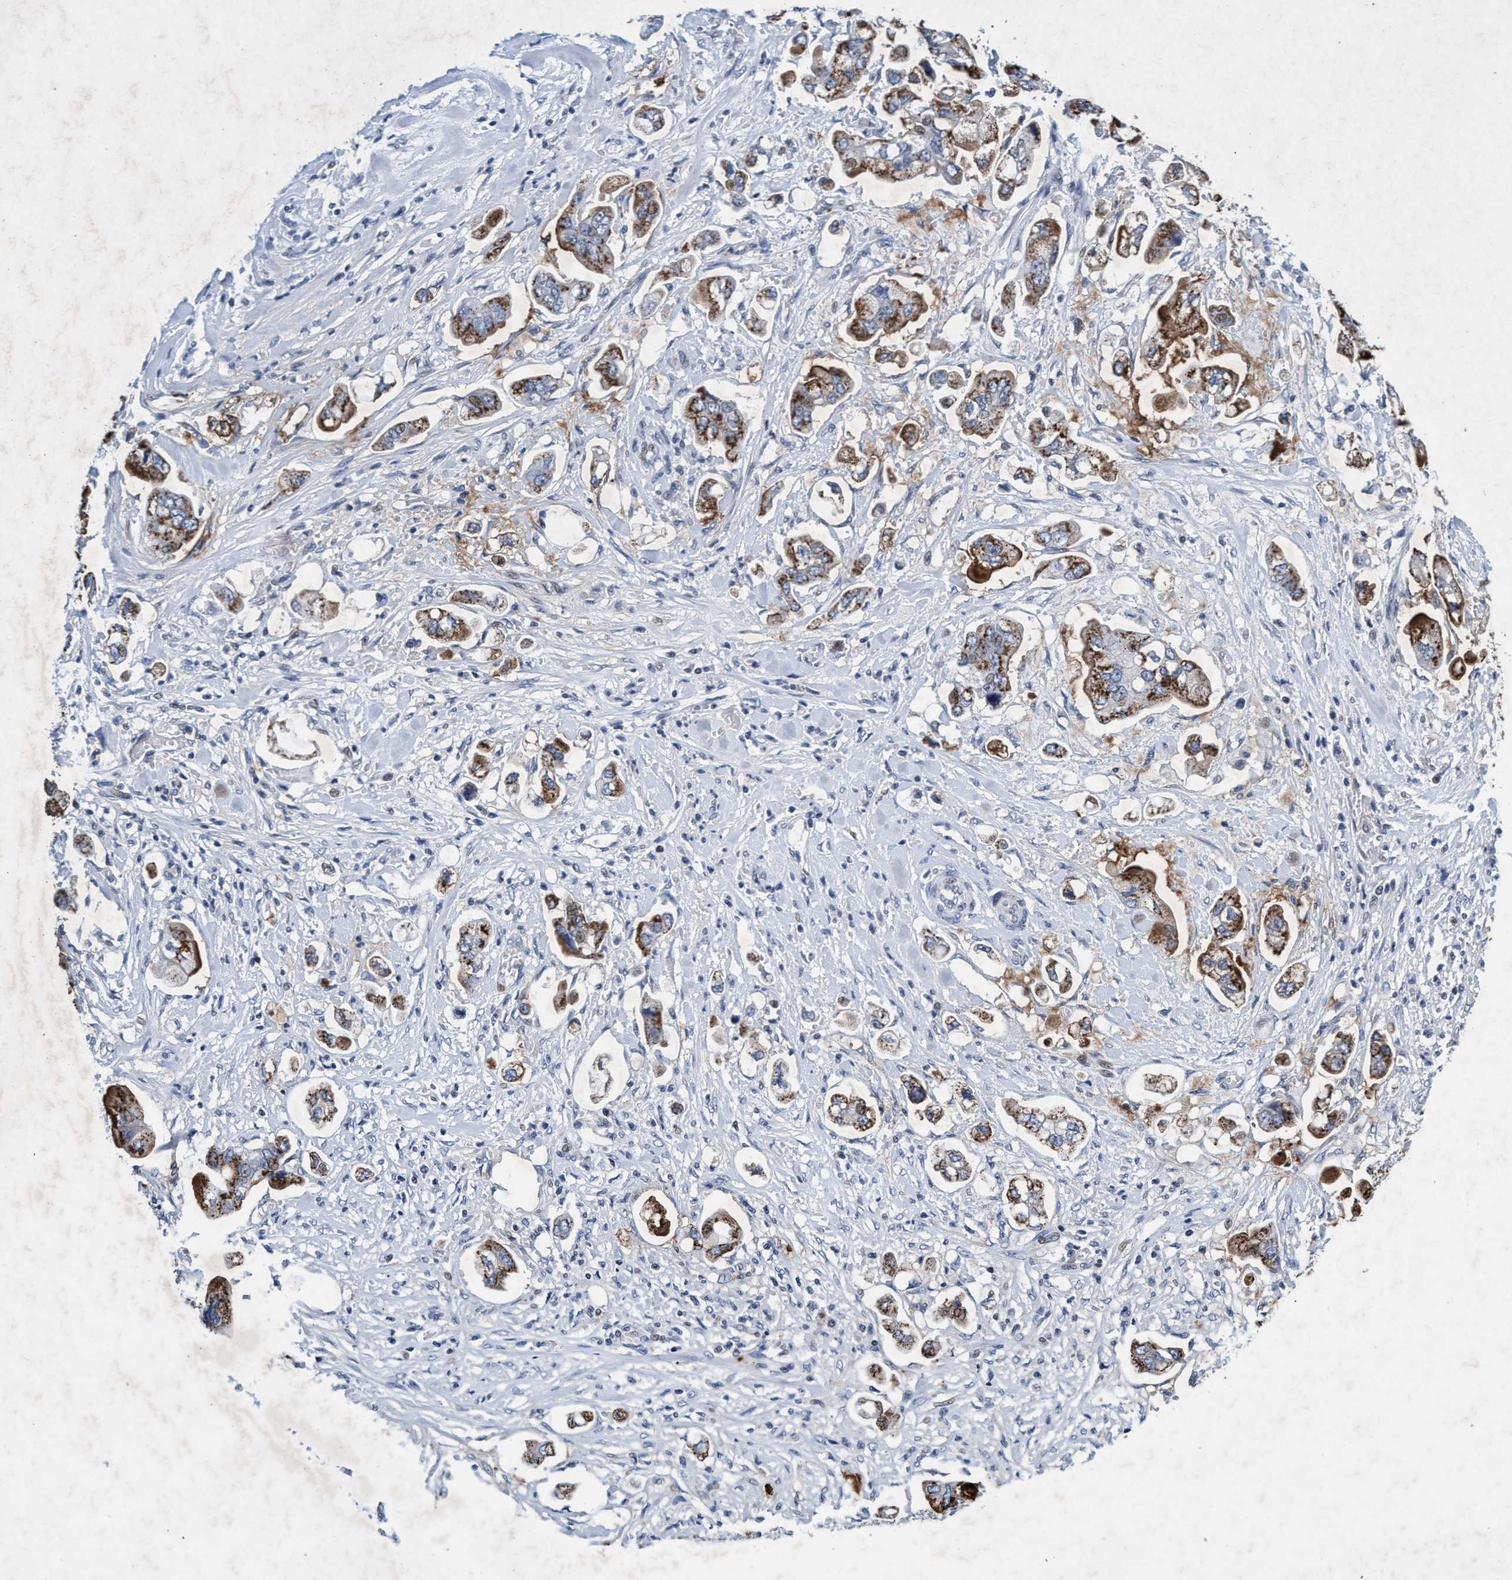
{"staining": {"intensity": "moderate", "quantity": ">75%", "location": "cytoplasmic/membranous"}, "tissue": "stomach cancer", "cell_type": "Tumor cells", "image_type": "cancer", "snomed": [{"axis": "morphology", "description": "Adenocarcinoma, NOS"}, {"axis": "topography", "description": "Stomach"}], "caption": "Tumor cells show medium levels of moderate cytoplasmic/membranous positivity in approximately >75% of cells in human stomach cancer.", "gene": "GRB14", "patient": {"sex": "male", "age": 62}}